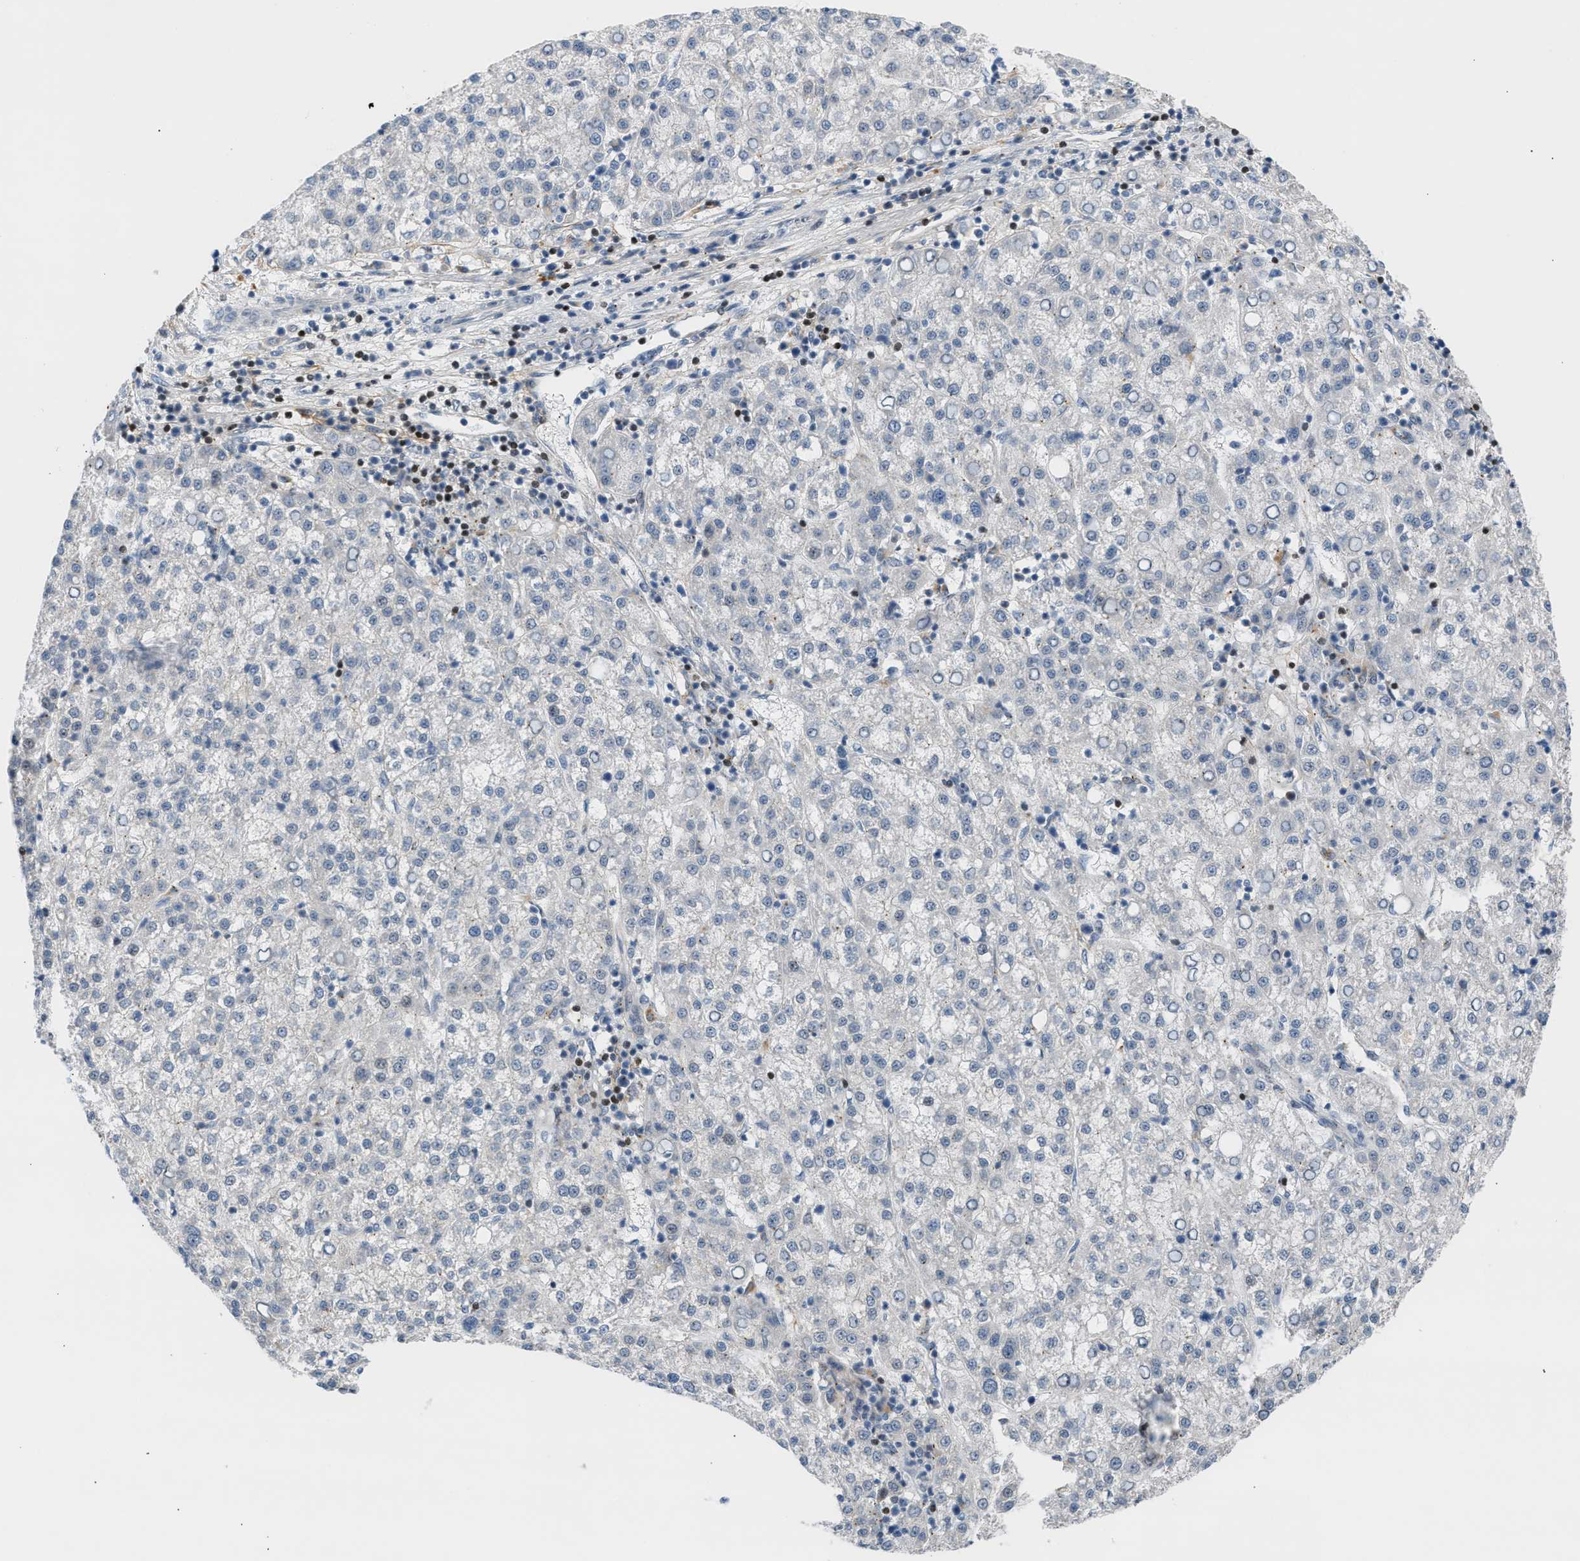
{"staining": {"intensity": "negative", "quantity": "none", "location": "none"}, "tissue": "liver cancer", "cell_type": "Tumor cells", "image_type": "cancer", "snomed": [{"axis": "morphology", "description": "Carcinoma, Hepatocellular, NOS"}, {"axis": "topography", "description": "Liver"}], "caption": "Liver cancer (hepatocellular carcinoma) was stained to show a protein in brown. There is no significant positivity in tumor cells.", "gene": "NPS", "patient": {"sex": "female", "age": 58}}